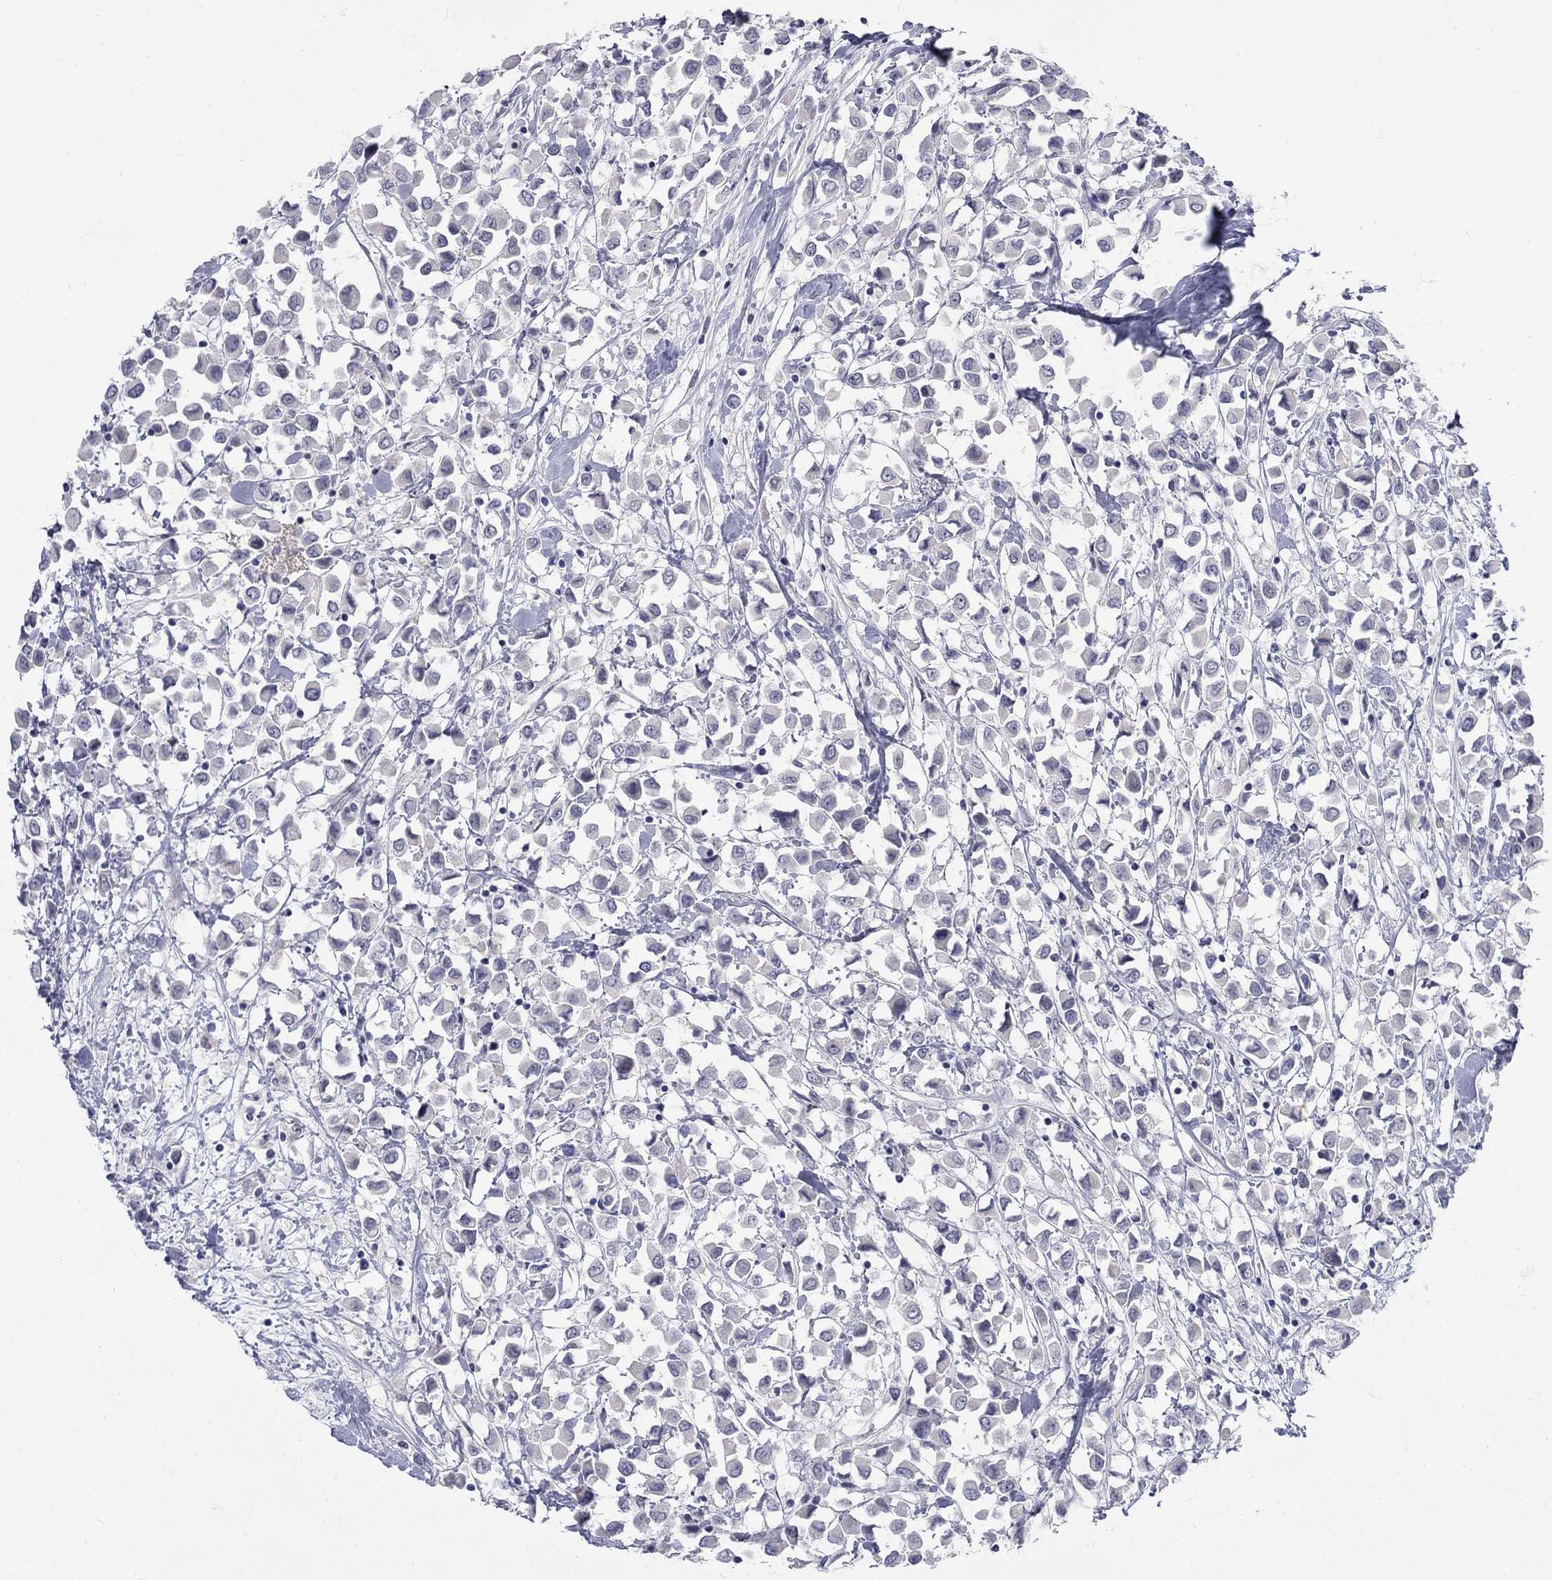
{"staining": {"intensity": "negative", "quantity": "none", "location": "none"}, "tissue": "breast cancer", "cell_type": "Tumor cells", "image_type": "cancer", "snomed": [{"axis": "morphology", "description": "Duct carcinoma"}, {"axis": "topography", "description": "Breast"}], "caption": "Immunohistochemical staining of breast invasive ductal carcinoma shows no significant expression in tumor cells.", "gene": "CTNND2", "patient": {"sex": "female", "age": 61}}